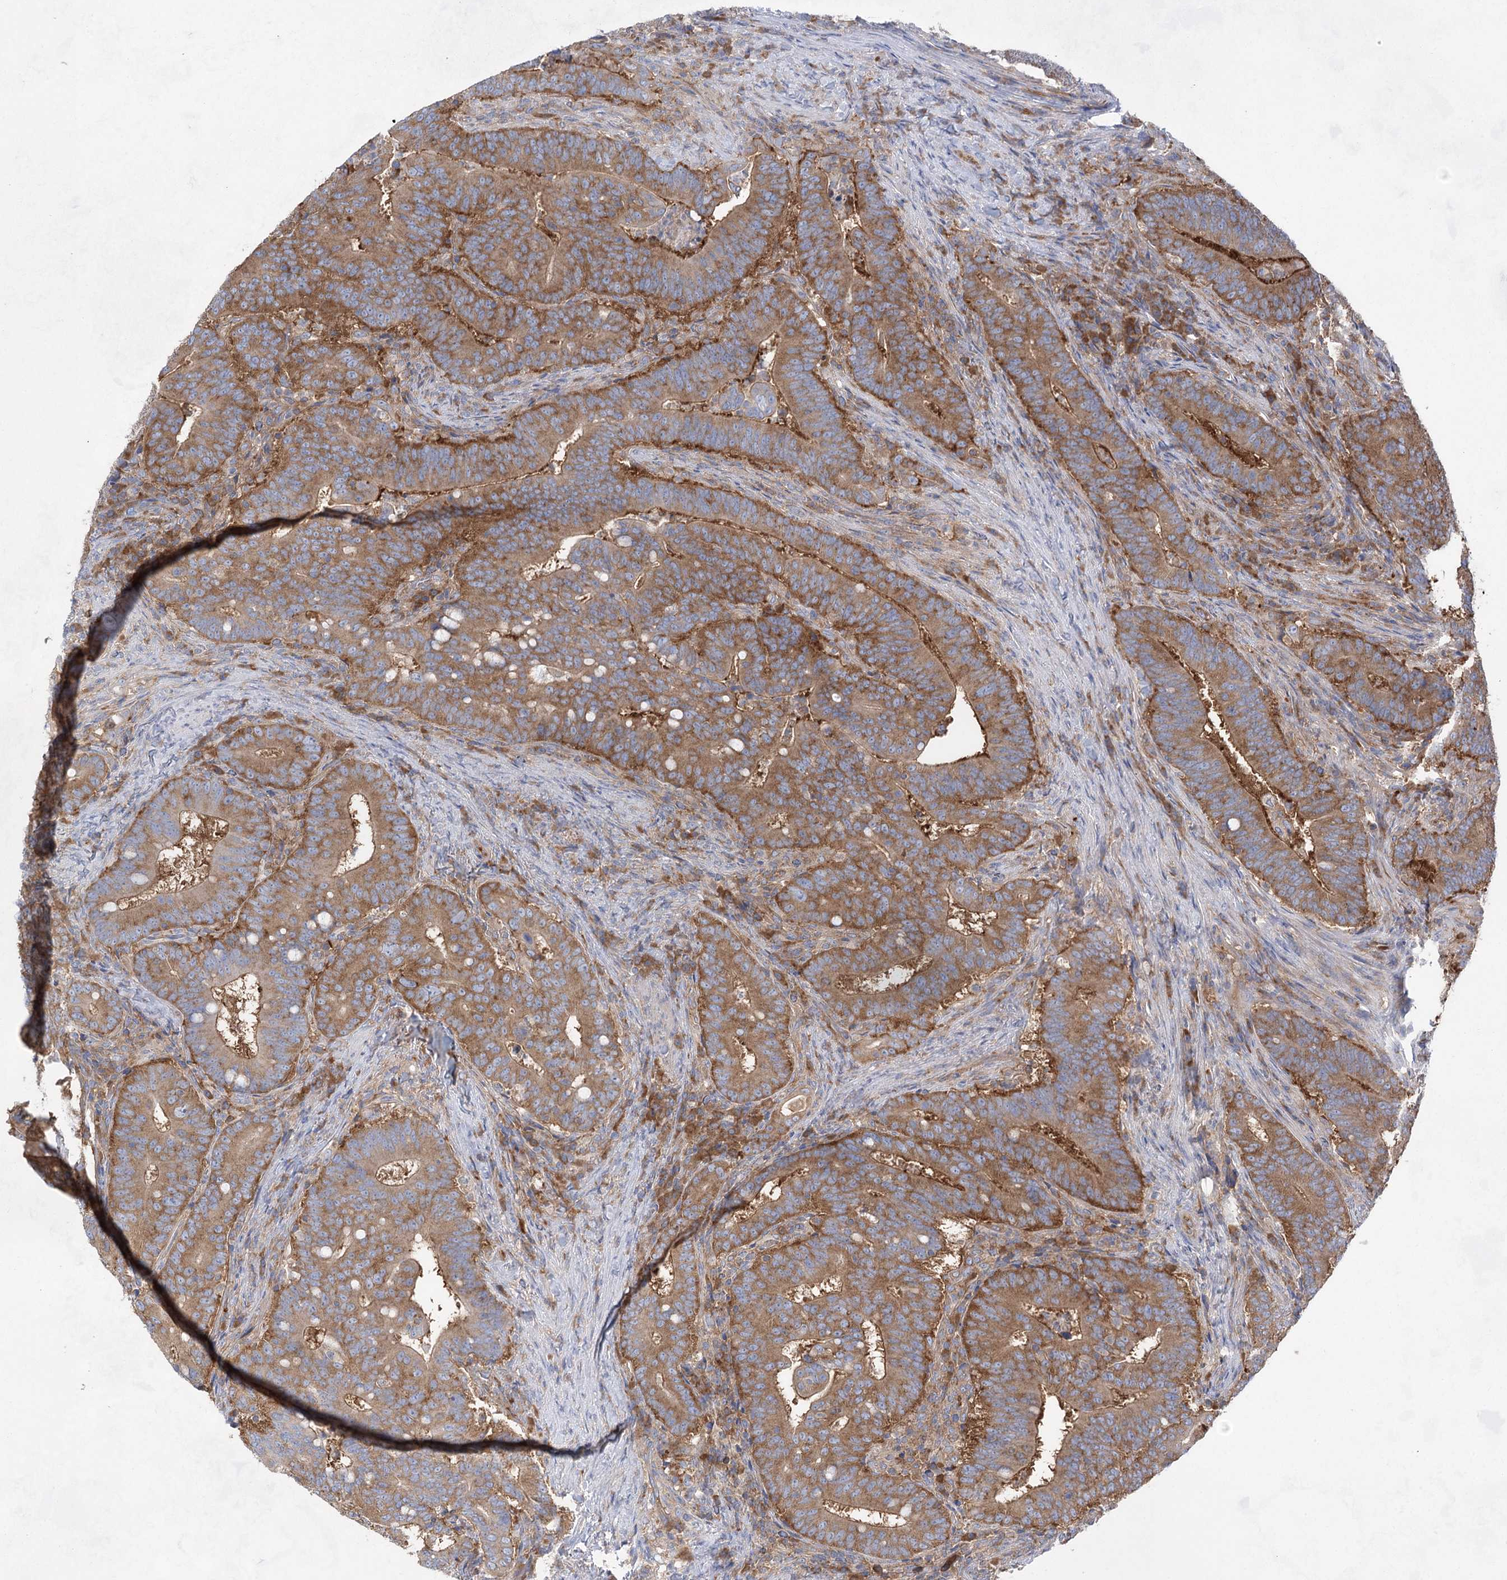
{"staining": {"intensity": "moderate", "quantity": ">75%", "location": "cytoplasmic/membranous"}, "tissue": "colorectal cancer", "cell_type": "Tumor cells", "image_type": "cancer", "snomed": [{"axis": "morphology", "description": "Adenocarcinoma, NOS"}, {"axis": "topography", "description": "Colon"}], "caption": "Protein staining of colorectal adenocarcinoma tissue displays moderate cytoplasmic/membranous expression in about >75% of tumor cells.", "gene": "EIF3A", "patient": {"sex": "female", "age": 66}}